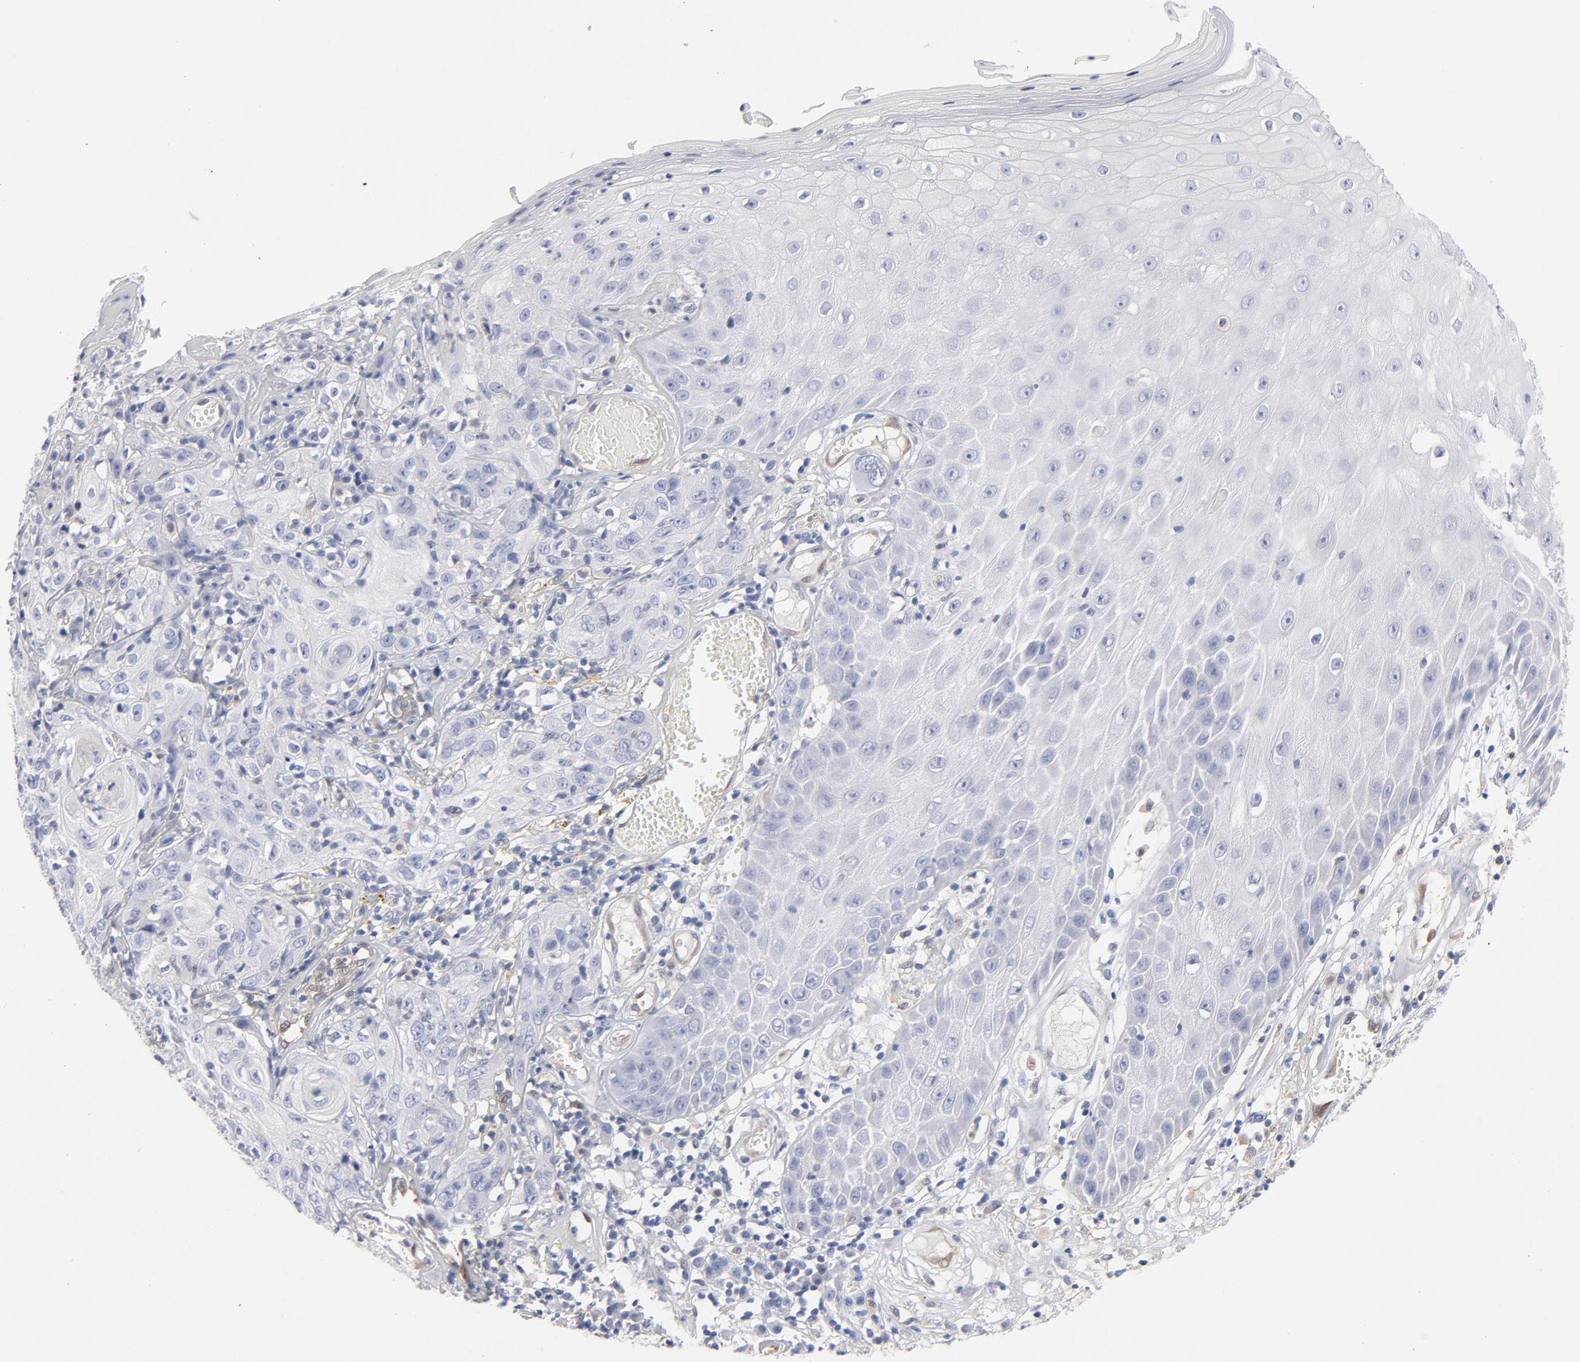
{"staining": {"intensity": "negative", "quantity": "none", "location": "none"}, "tissue": "skin cancer", "cell_type": "Tumor cells", "image_type": "cancer", "snomed": [{"axis": "morphology", "description": "Squamous cell carcinoma, NOS"}, {"axis": "topography", "description": "Skin"}], "caption": "A micrograph of human skin cancer (squamous cell carcinoma) is negative for staining in tumor cells.", "gene": "ARRB1", "patient": {"sex": "male", "age": 65}}